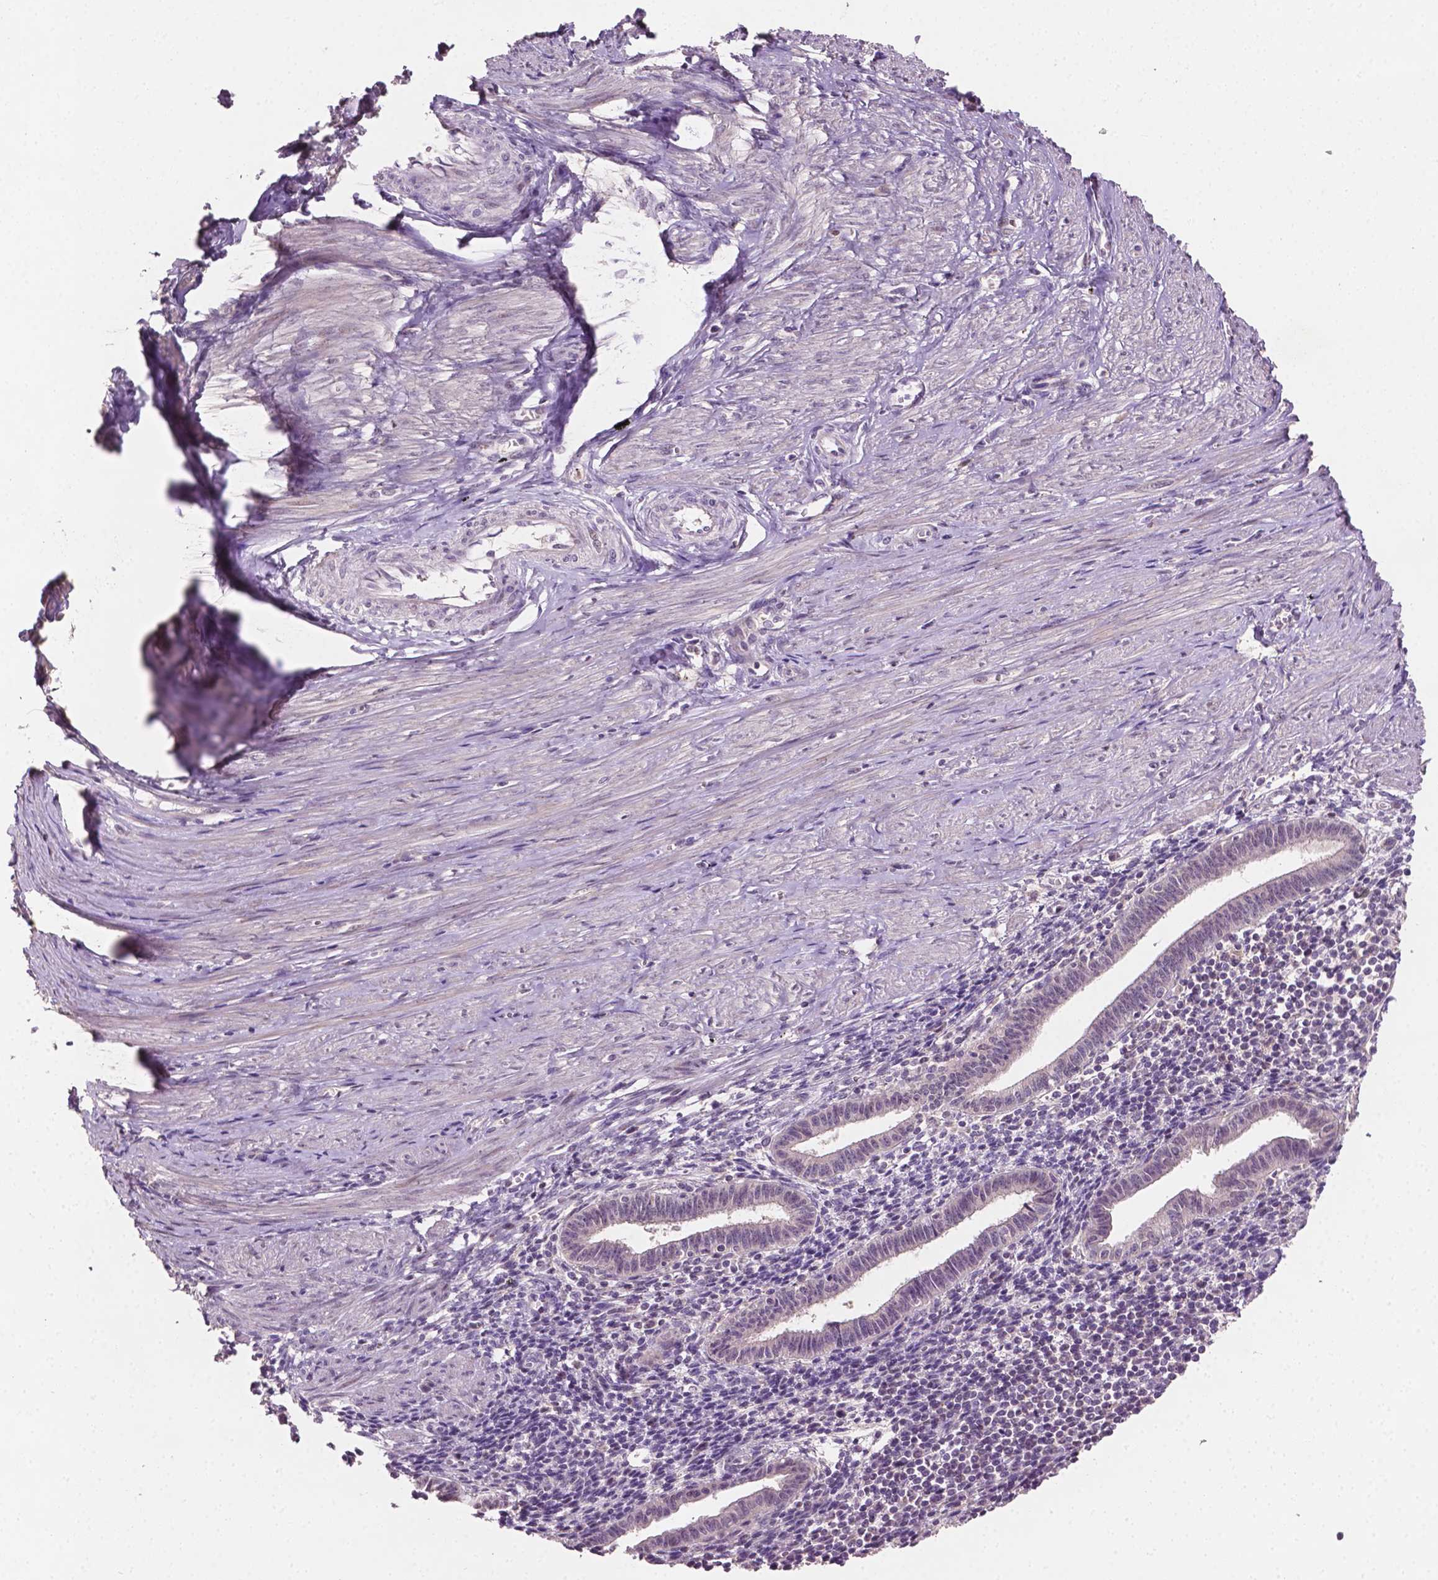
{"staining": {"intensity": "negative", "quantity": "none", "location": "none"}, "tissue": "endometrium", "cell_type": "Cells in endometrial stroma", "image_type": "normal", "snomed": [{"axis": "morphology", "description": "Normal tissue, NOS"}, {"axis": "topography", "description": "Endometrium"}], "caption": "Cells in endometrial stroma show no significant protein expression in unremarkable endometrium. (DAB immunohistochemistry visualized using brightfield microscopy, high magnification).", "gene": "MROH6", "patient": {"sex": "female", "age": 37}}